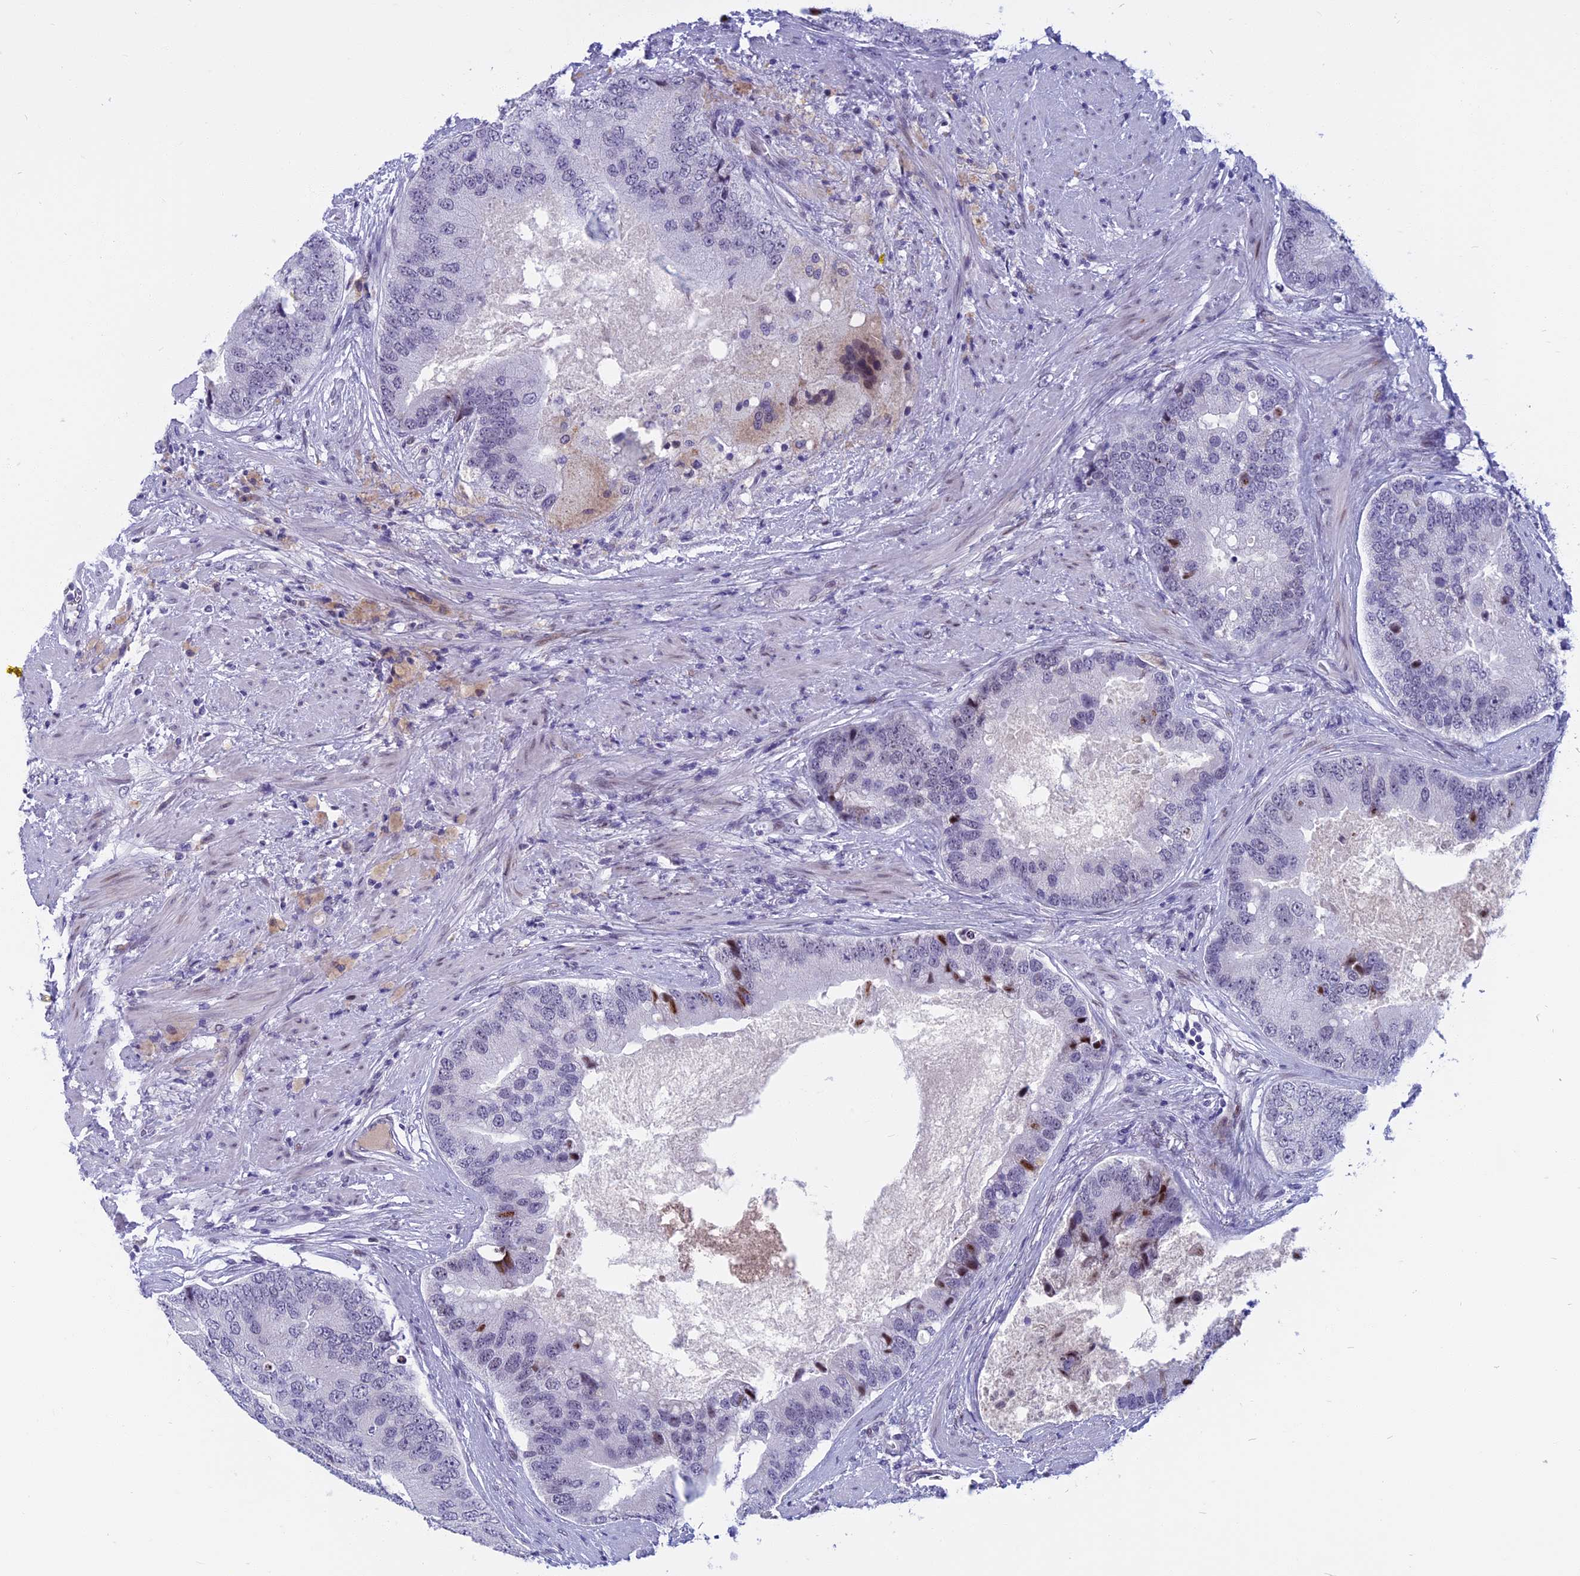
{"staining": {"intensity": "negative", "quantity": "none", "location": "none"}, "tissue": "prostate cancer", "cell_type": "Tumor cells", "image_type": "cancer", "snomed": [{"axis": "morphology", "description": "Adenocarcinoma, High grade"}, {"axis": "topography", "description": "Prostate"}], "caption": "A high-resolution histopathology image shows immunohistochemistry (IHC) staining of prostate cancer (adenocarcinoma (high-grade)), which displays no significant expression in tumor cells.", "gene": "CDC7", "patient": {"sex": "male", "age": 70}}